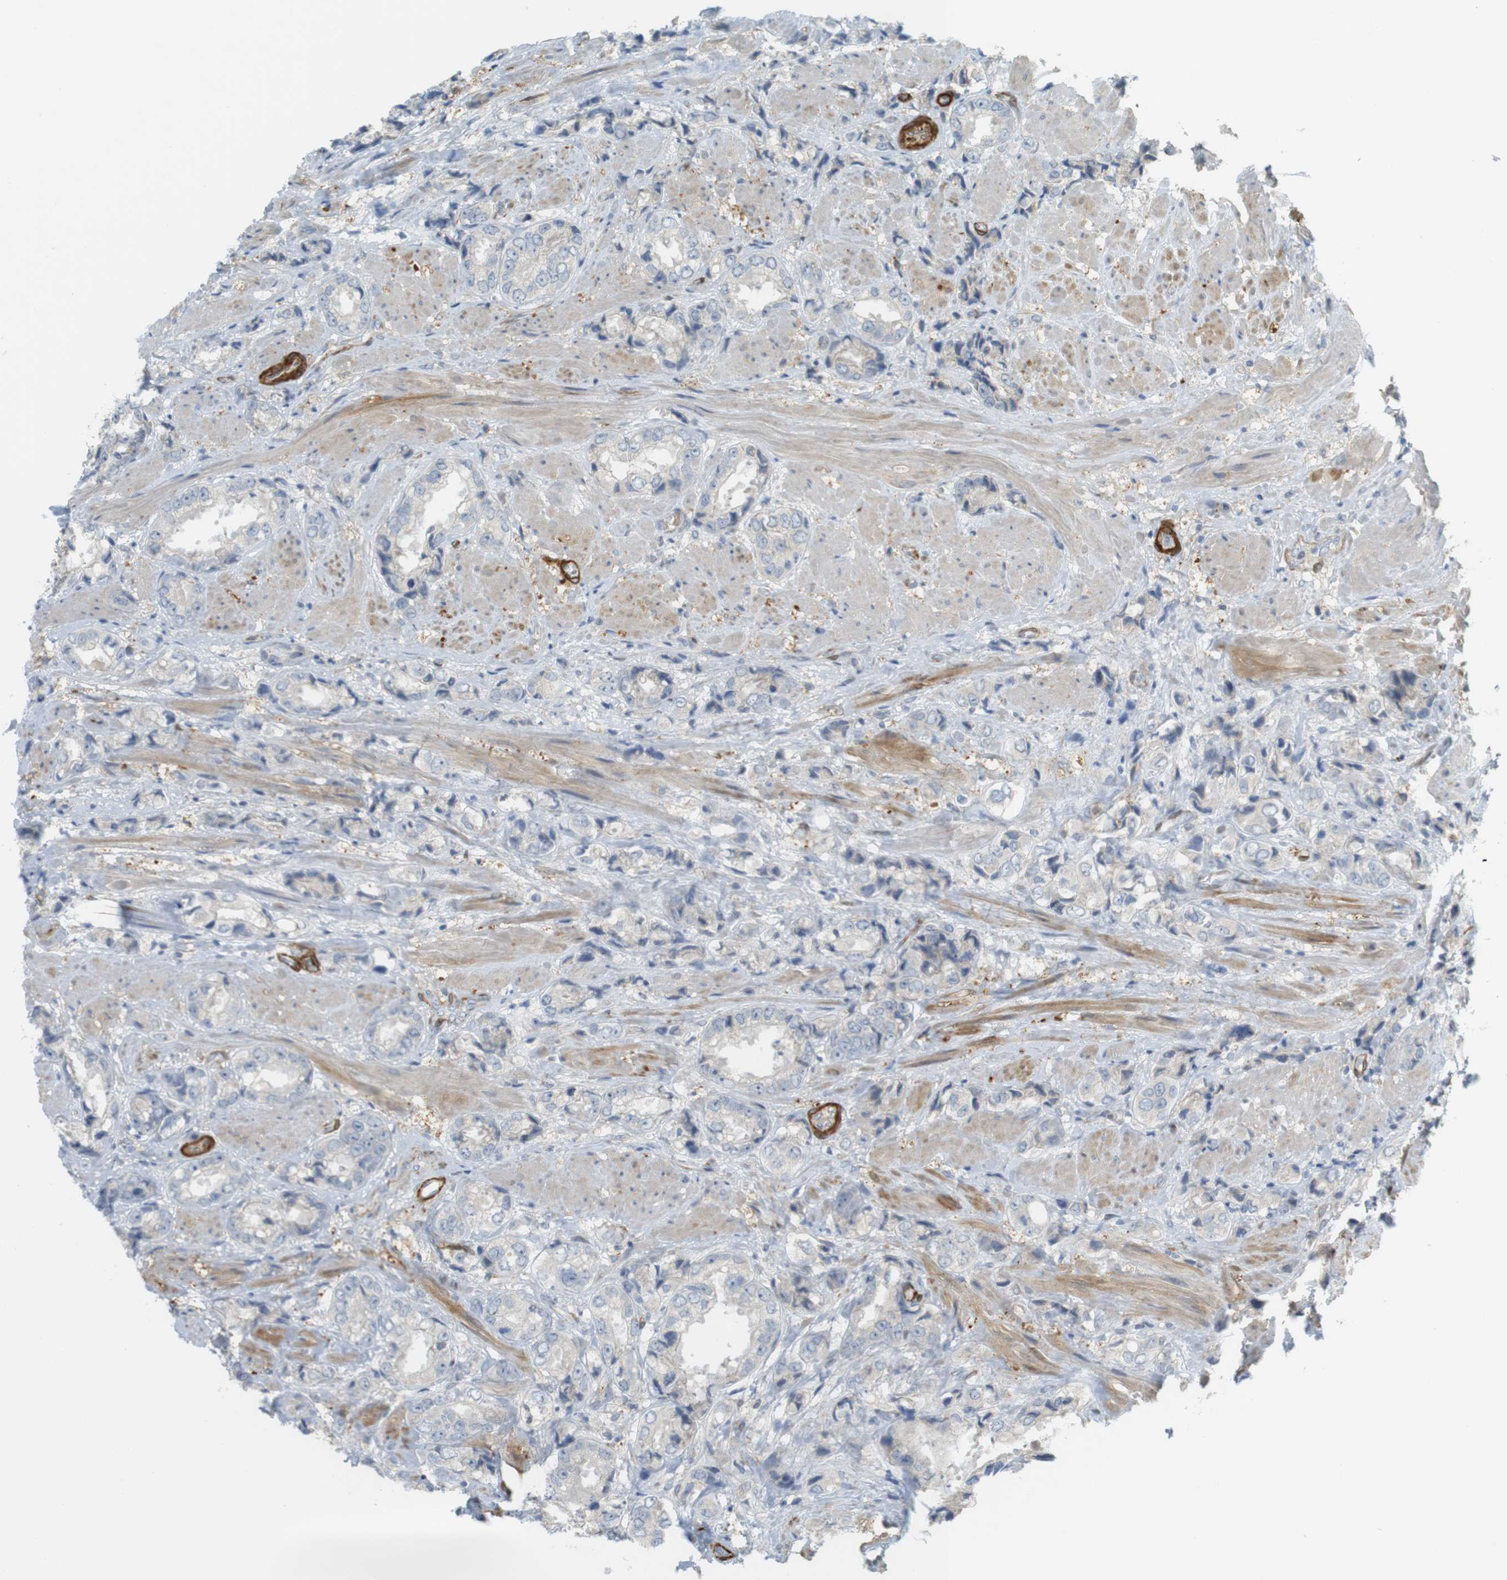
{"staining": {"intensity": "negative", "quantity": "none", "location": "none"}, "tissue": "prostate cancer", "cell_type": "Tumor cells", "image_type": "cancer", "snomed": [{"axis": "morphology", "description": "Adenocarcinoma, High grade"}, {"axis": "topography", "description": "Prostate"}], "caption": "This is an immunohistochemistry photomicrograph of human prostate adenocarcinoma (high-grade). There is no staining in tumor cells.", "gene": "PDE3A", "patient": {"sex": "male", "age": 61}}